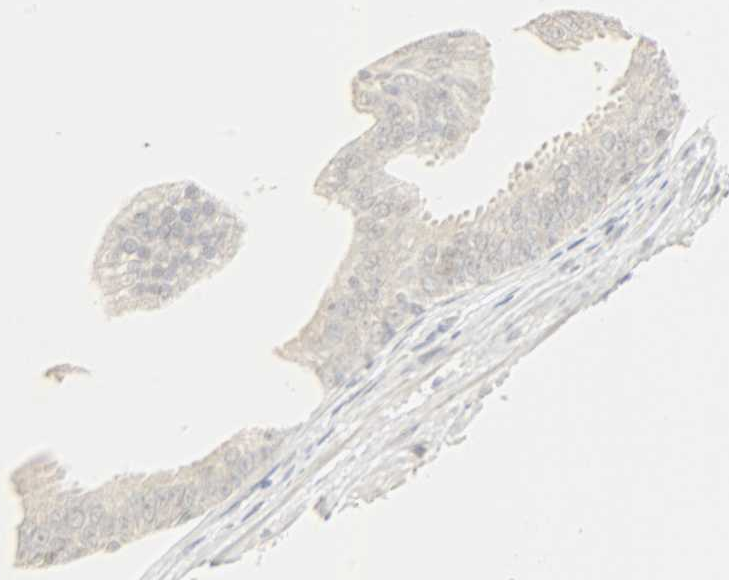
{"staining": {"intensity": "weak", "quantity": "25%-75%", "location": "cytoplasmic/membranous"}, "tissue": "prostate cancer", "cell_type": "Tumor cells", "image_type": "cancer", "snomed": [{"axis": "morphology", "description": "Adenocarcinoma, Low grade"}, {"axis": "topography", "description": "Prostate"}], "caption": "An immunohistochemistry histopathology image of neoplastic tissue is shown. Protein staining in brown labels weak cytoplasmic/membranous positivity in low-grade adenocarcinoma (prostate) within tumor cells.", "gene": "PPARG", "patient": {"sex": "male", "age": 58}}